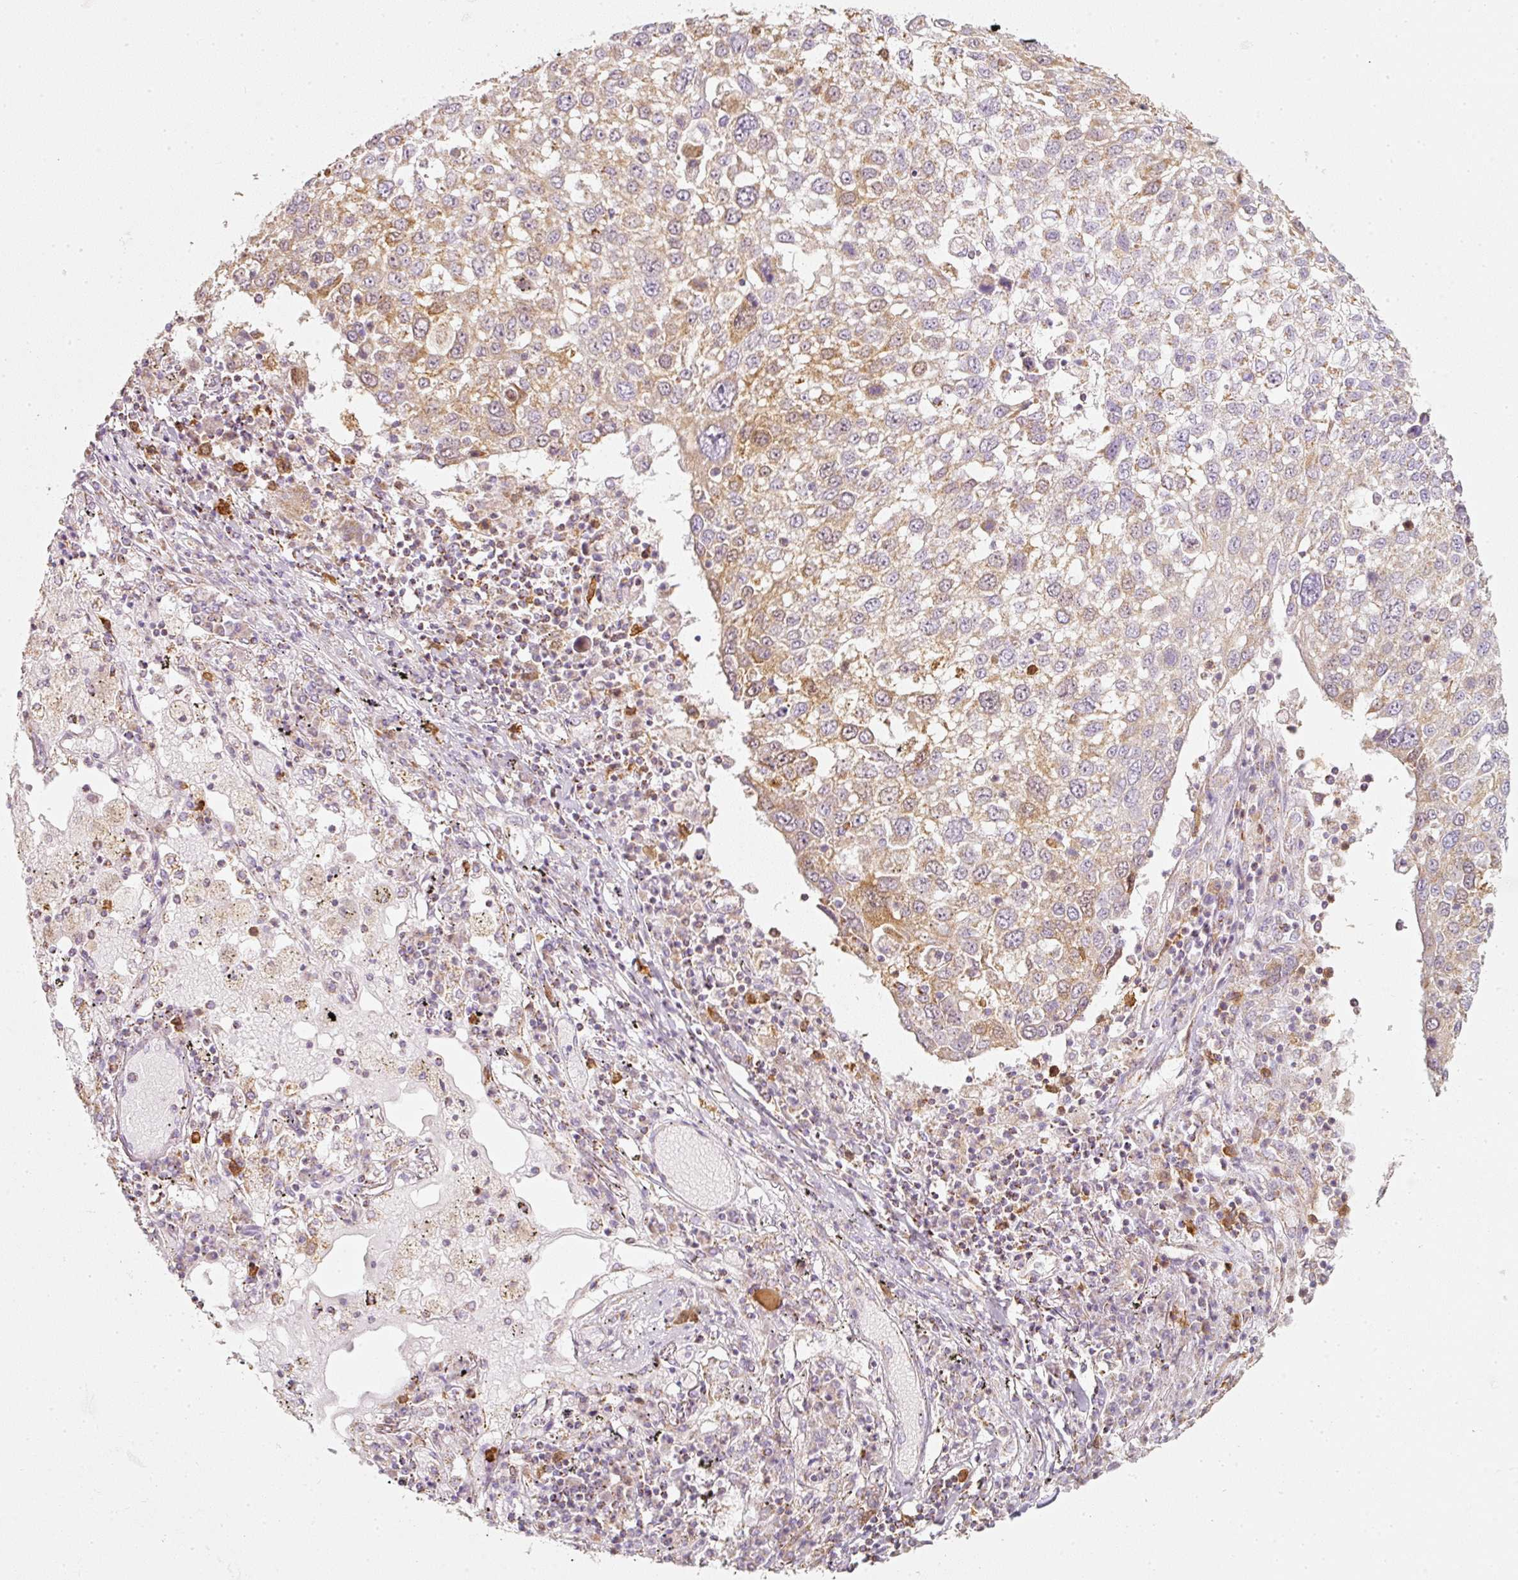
{"staining": {"intensity": "weak", "quantity": "25%-75%", "location": "cytoplasmic/membranous,nuclear"}, "tissue": "lung cancer", "cell_type": "Tumor cells", "image_type": "cancer", "snomed": [{"axis": "morphology", "description": "Squamous cell carcinoma, NOS"}, {"axis": "topography", "description": "Lung"}], "caption": "DAB (3,3'-diaminobenzidine) immunohistochemical staining of squamous cell carcinoma (lung) displays weak cytoplasmic/membranous and nuclear protein staining in about 25%-75% of tumor cells. (Stains: DAB in brown, nuclei in blue, Microscopy: brightfield microscopy at high magnification).", "gene": "DUT", "patient": {"sex": "male", "age": 65}}